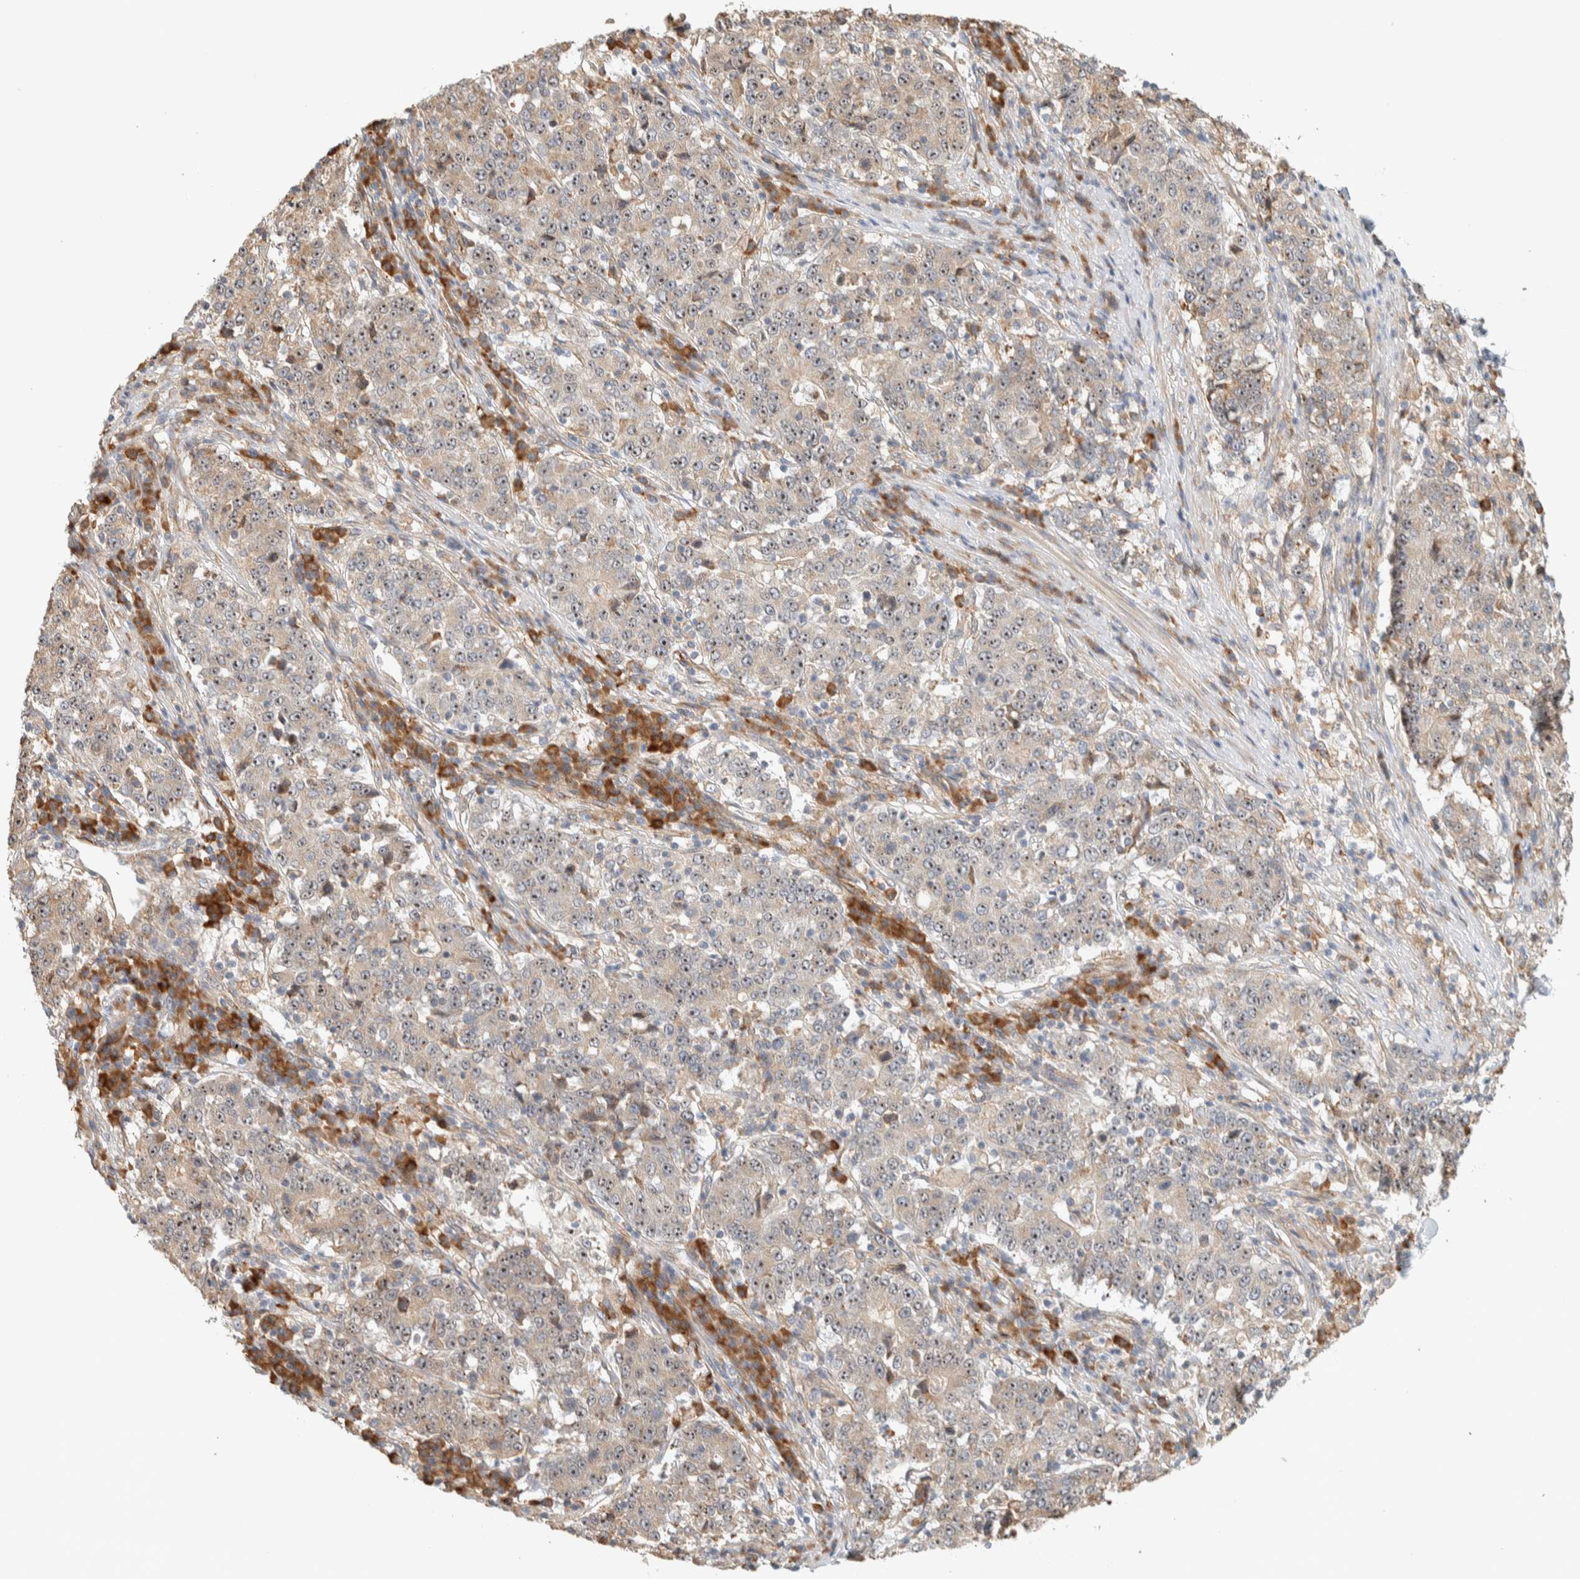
{"staining": {"intensity": "weak", "quantity": ">75%", "location": "cytoplasmic/membranous"}, "tissue": "stomach cancer", "cell_type": "Tumor cells", "image_type": "cancer", "snomed": [{"axis": "morphology", "description": "Adenocarcinoma, NOS"}, {"axis": "topography", "description": "Stomach"}], "caption": "Stomach cancer stained with a brown dye demonstrates weak cytoplasmic/membranous positive positivity in about >75% of tumor cells.", "gene": "KLHL40", "patient": {"sex": "male", "age": 59}}